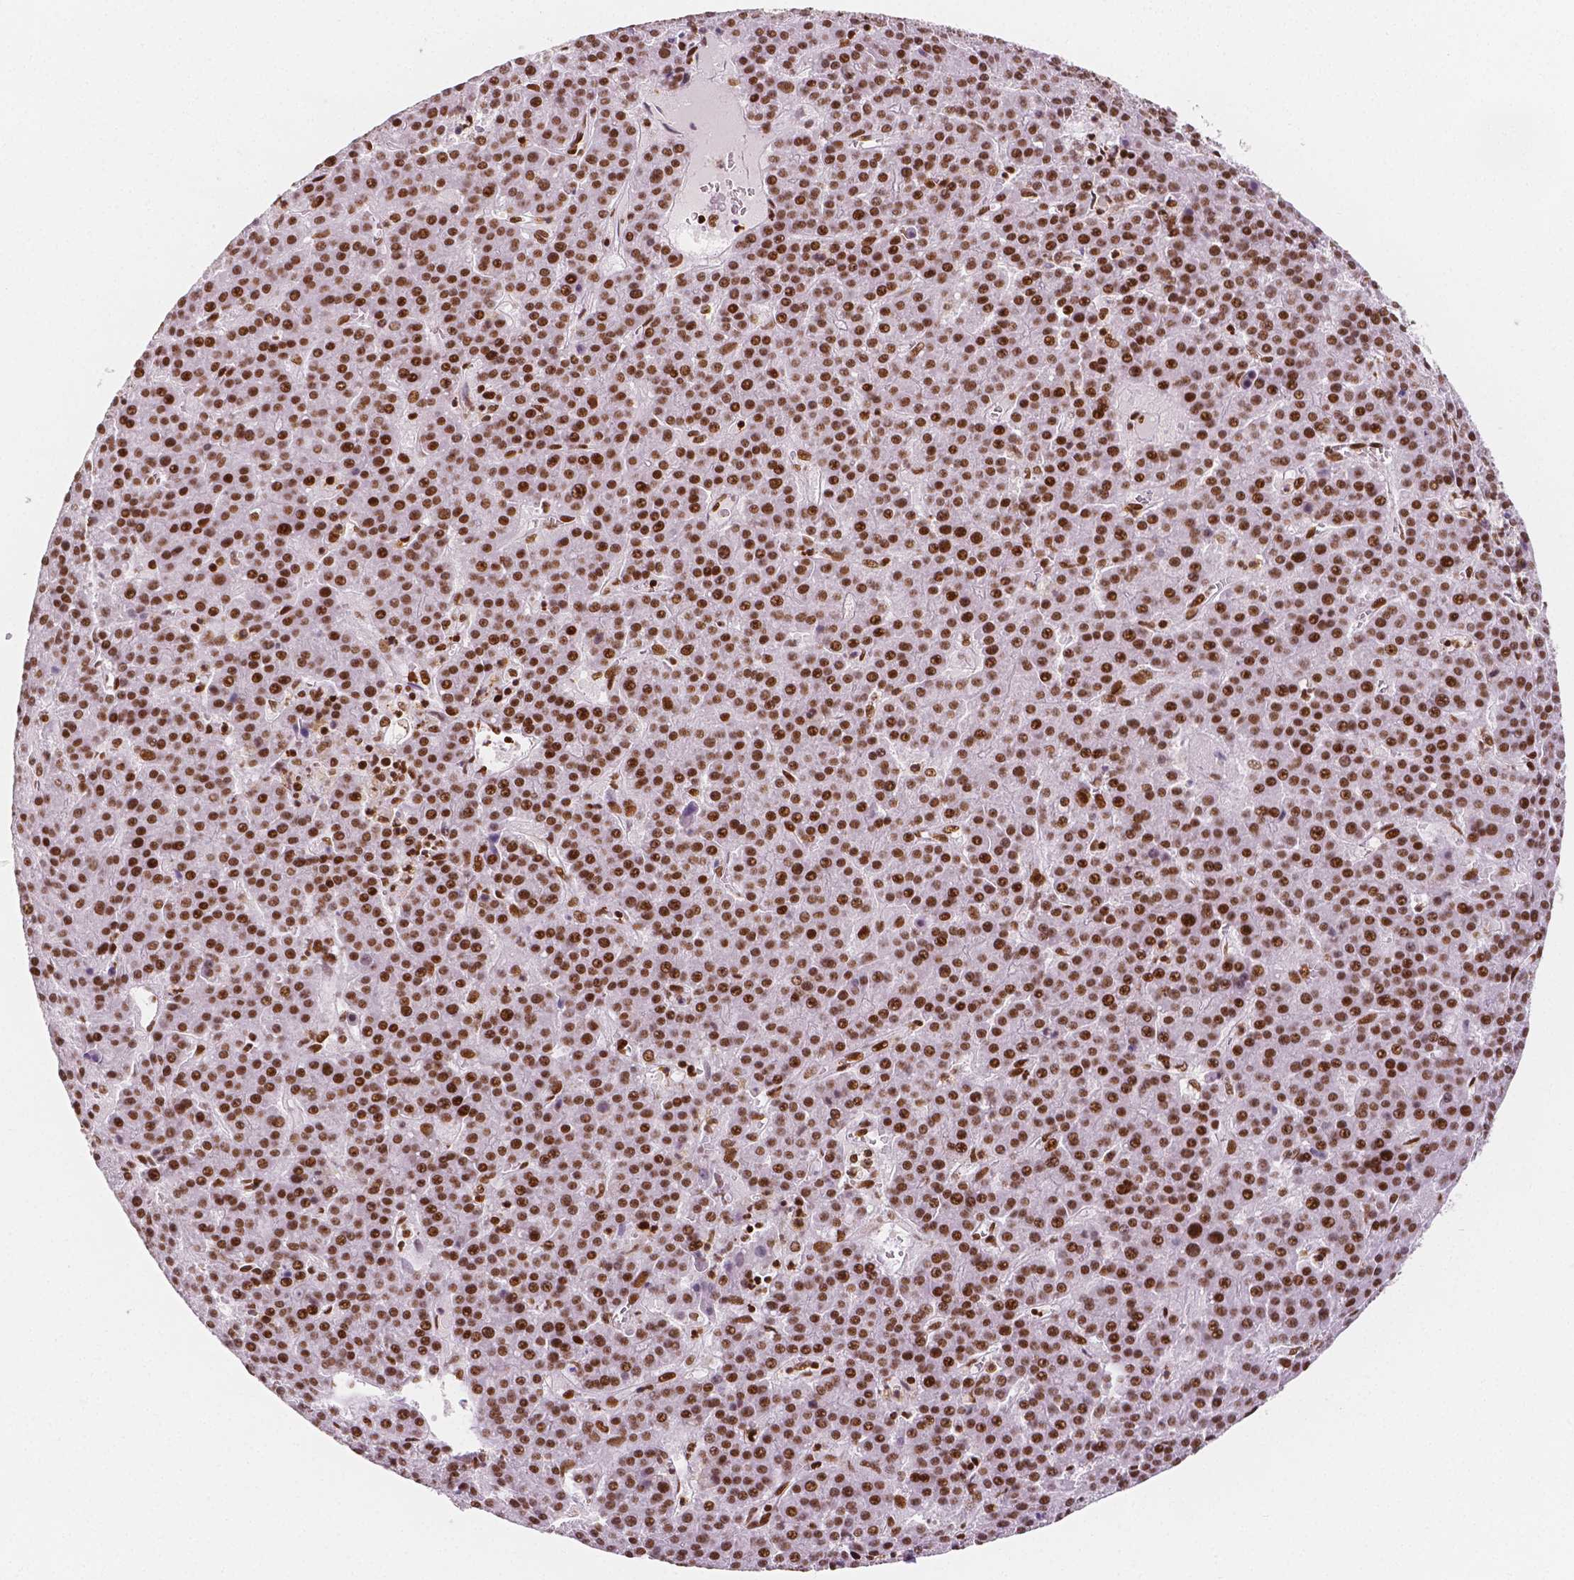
{"staining": {"intensity": "strong", "quantity": ">75%", "location": "nuclear"}, "tissue": "liver cancer", "cell_type": "Tumor cells", "image_type": "cancer", "snomed": [{"axis": "morphology", "description": "Carcinoma, Hepatocellular, NOS"}, {"axis": "topography", "description": "Liver"}], "caption": "Strong nuclear staining for a protein is seen in about >75% of tumor cells of liver hepatocellular carcinoma using immunohistochemistry.", "gene": "HDAC1", "patient": {"sex": "female", "age": 58}}